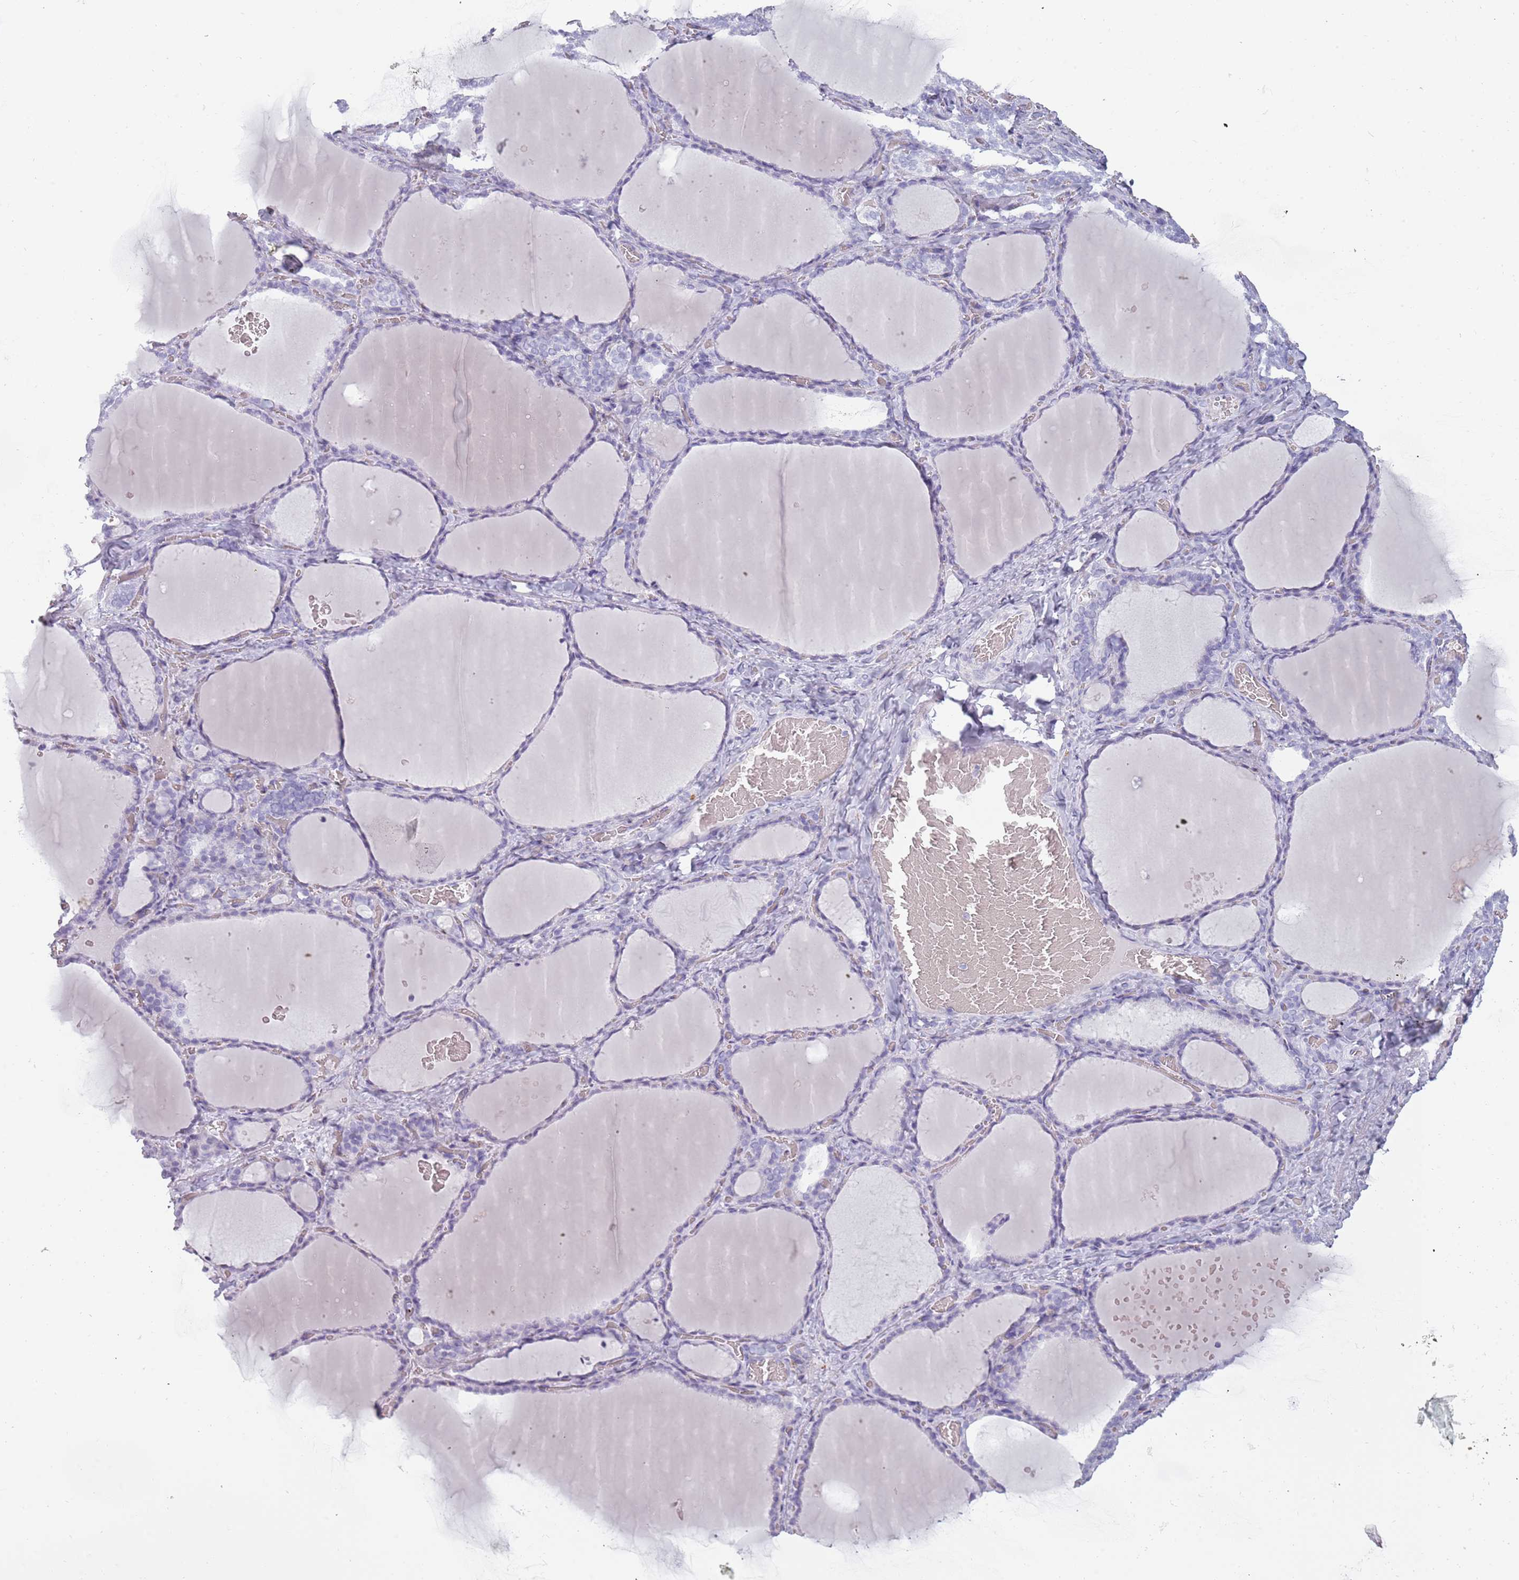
{"staining": {"intensity": "negative", "quantity": "none", "location": "none"}, "tissue": "thyroid gland", "cell_type": "Glandular cells", "image_type": "normal", "snomed": [{"axis": "morphology", "description": "Normal tissue, NOS"}, {"axis": "topography", "description": "Thyroid gland"}], "caption": "A micrograph of human thyroid gland is negative for staining in glandular cells.", "gene": "COLEC12", "patient": {"sex": "female", "age": 39}}